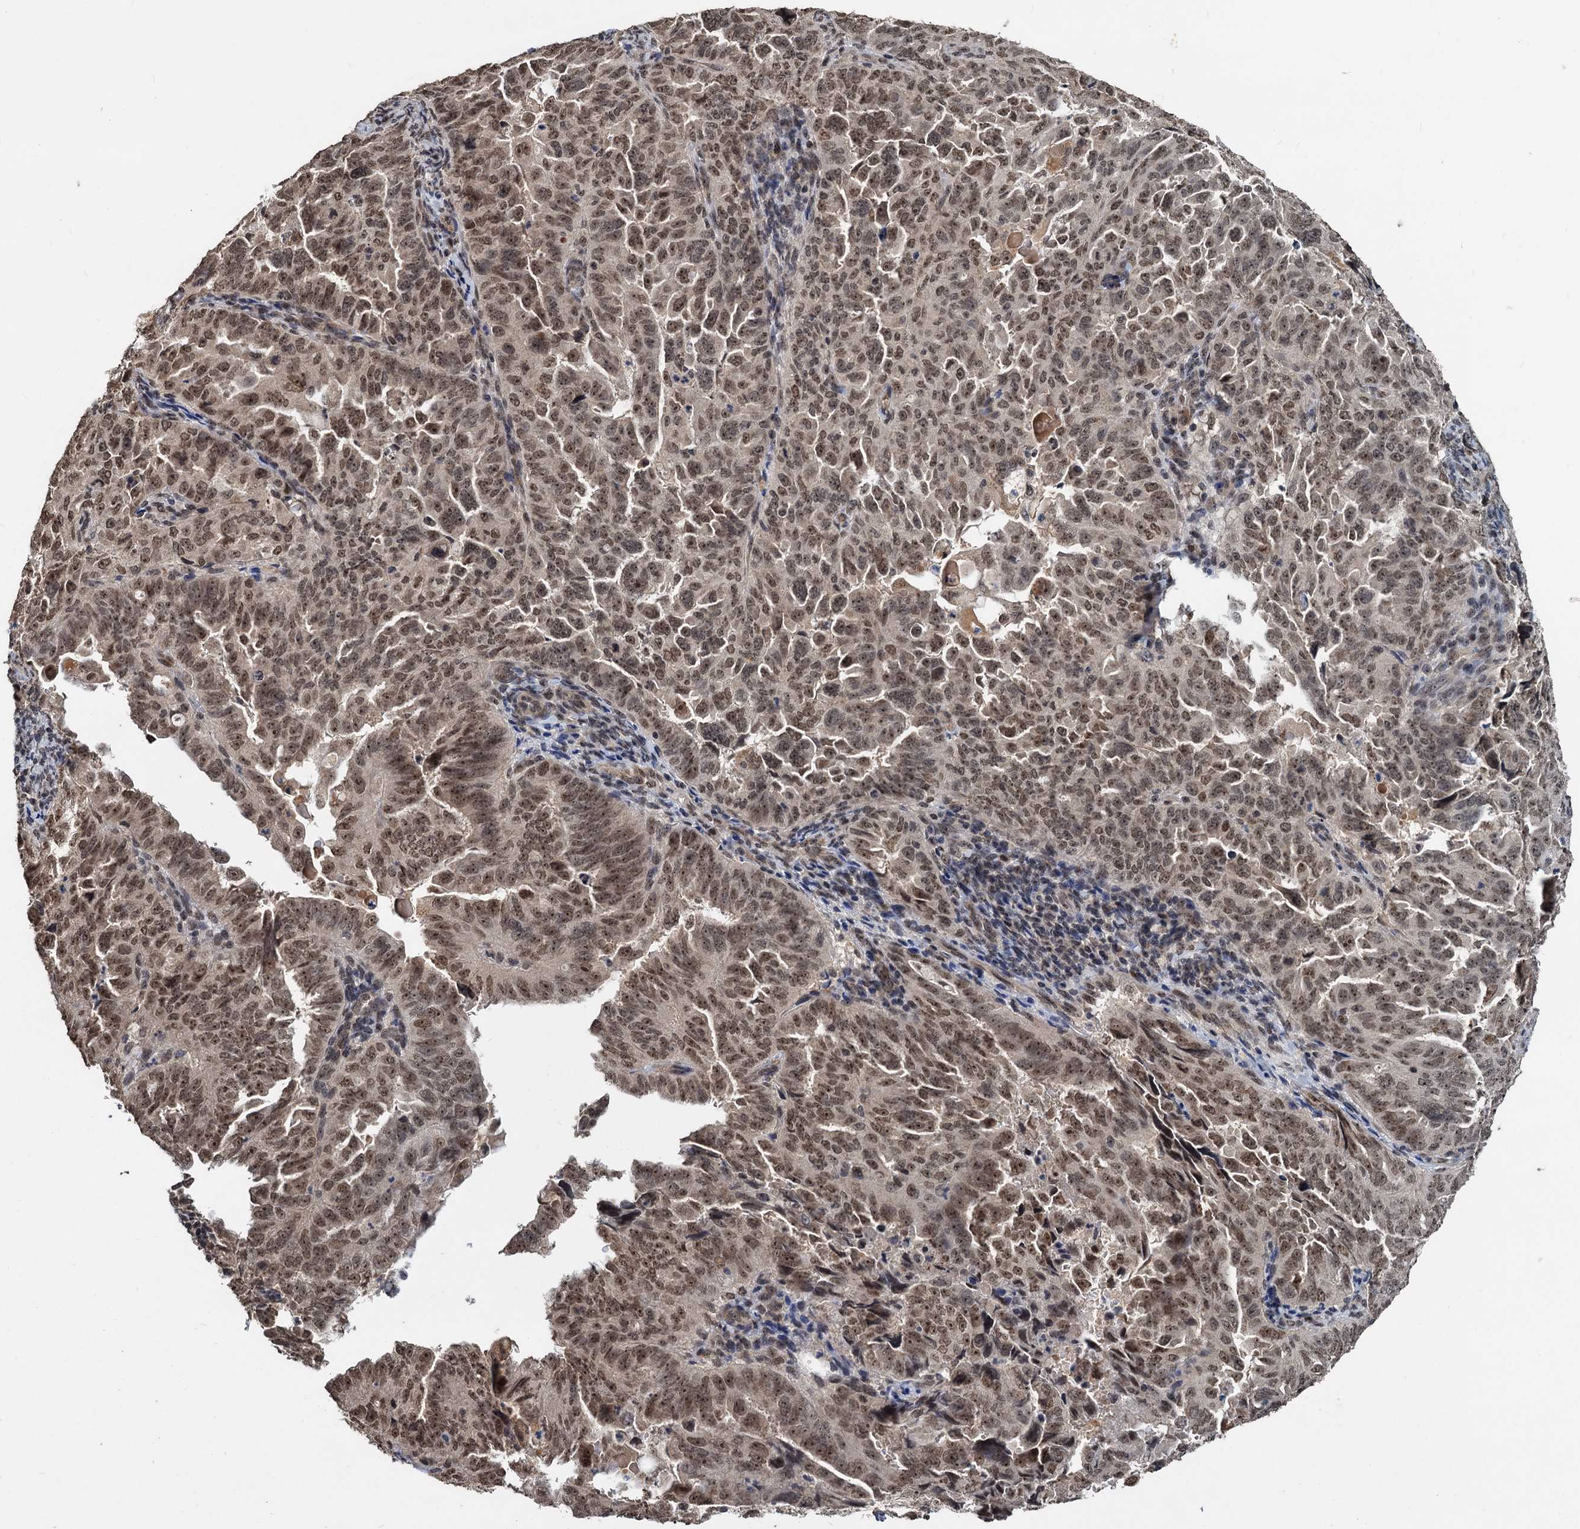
{"staining": {"intensity": "weak", "quantity": ">75%", "location": "nuclear"}, "tissue": "endometrial cancer", "cell_type": "Tumor cells", "image_type": "cancer", "snomed": [{"axis": "morphology", "description": "Adenocarcinoma, NOS"}, {"axis": "topography", "description": "Endometrium"}], "caption": "Endometrial cancer tissue reveals weak nuclear positivity in about >75% of tumor cells", "gene": "FAM216B", "patient": {"sex": "female", "age": 65}}